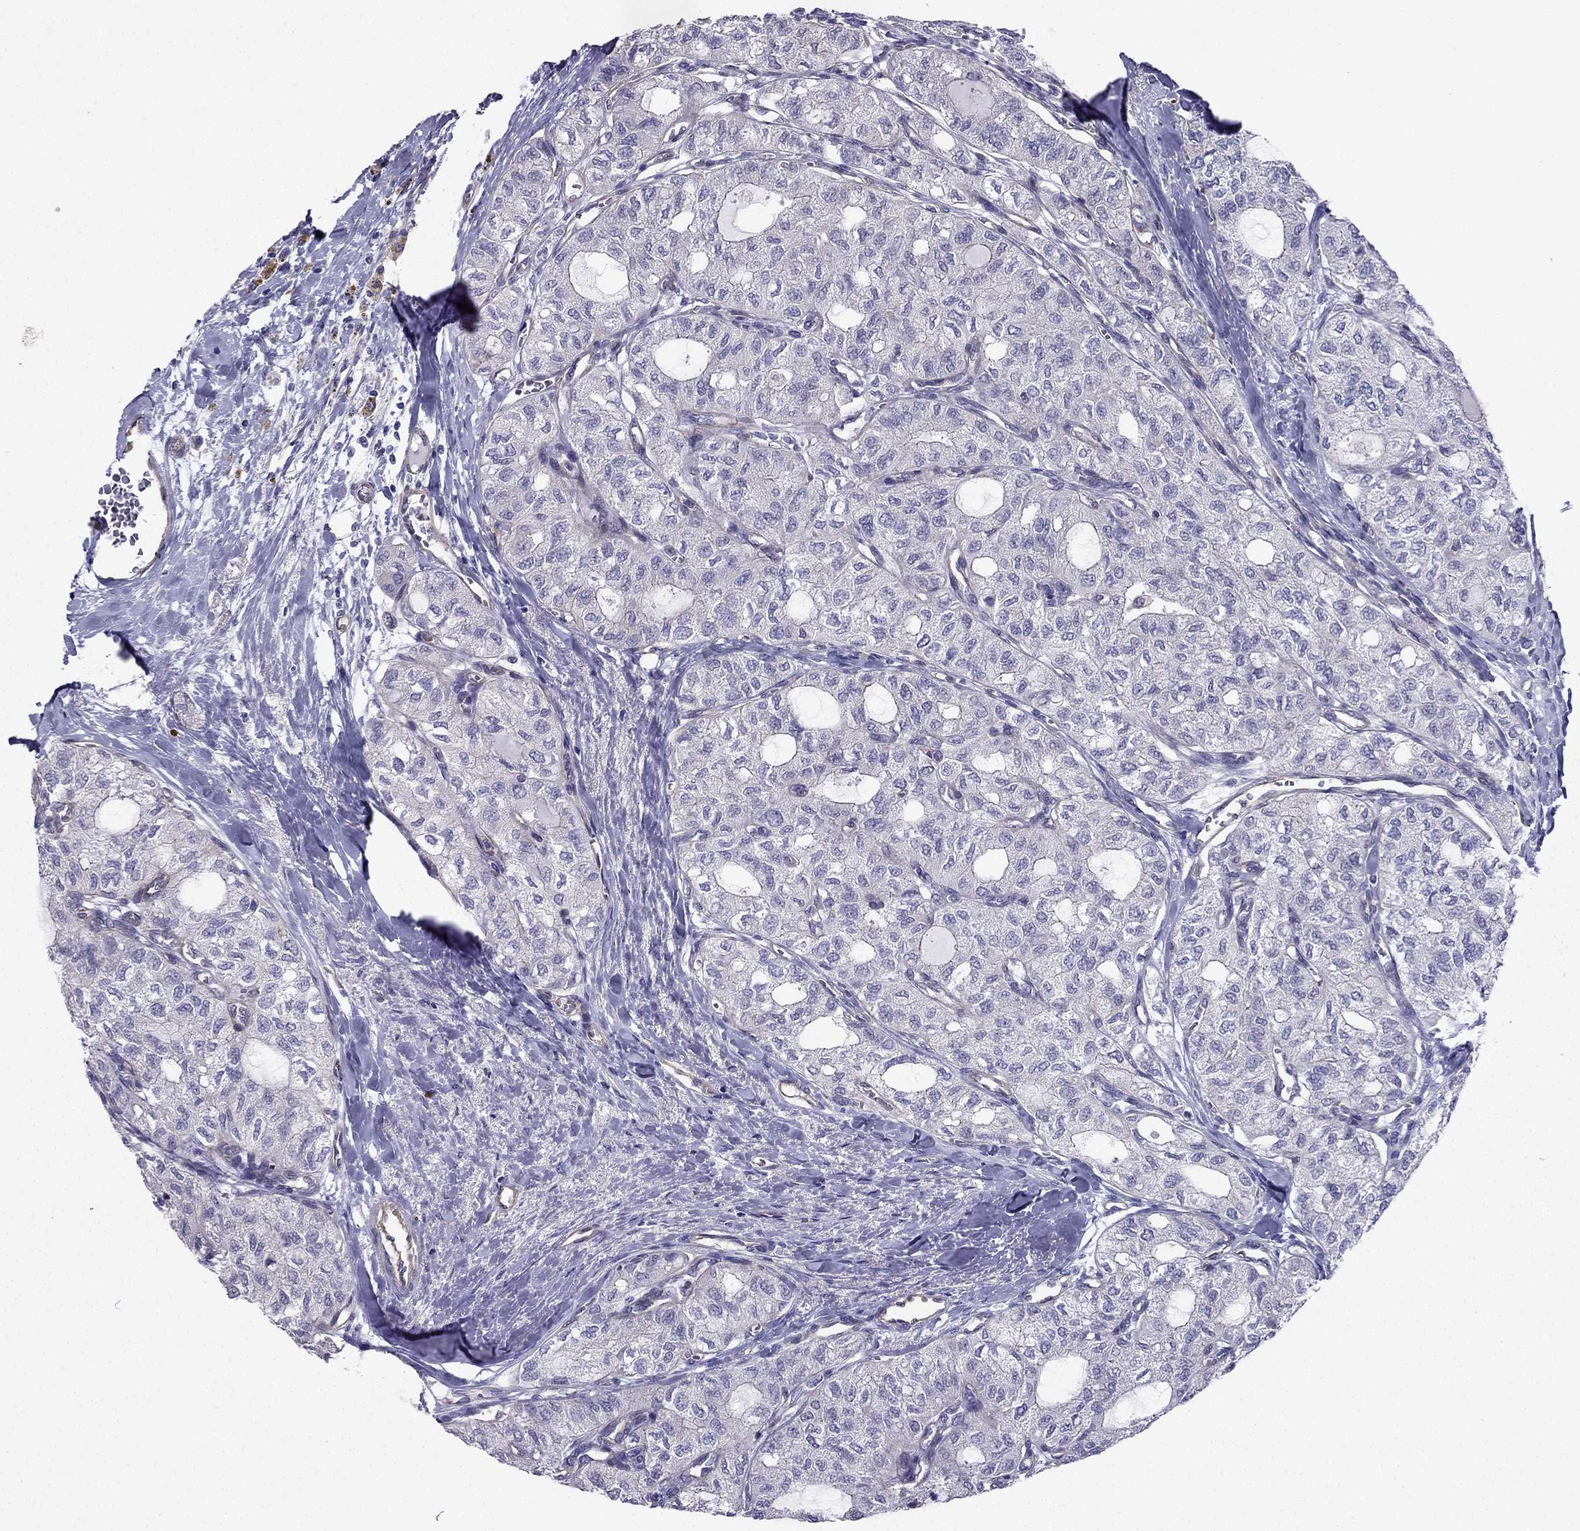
{"staining": {"intensity": "negative", "quantity": "none", "location": "none"}, "tissue": "thyroid cancer", "cell_type": "Tumor cells", "image_type": "cancer", "snomed": [{"axis": "morphology", "description": "Follicular adenoma carcinoma, NOS"}, {"axis": "topography", "description": "Thyroid gland"}], "caption": "Tumor cells are negative for protein expression in human follicular adenoma carcinoma (thyroid).", "gene": "ENOX1", "patient": {"sex": "male", "age": 75}}